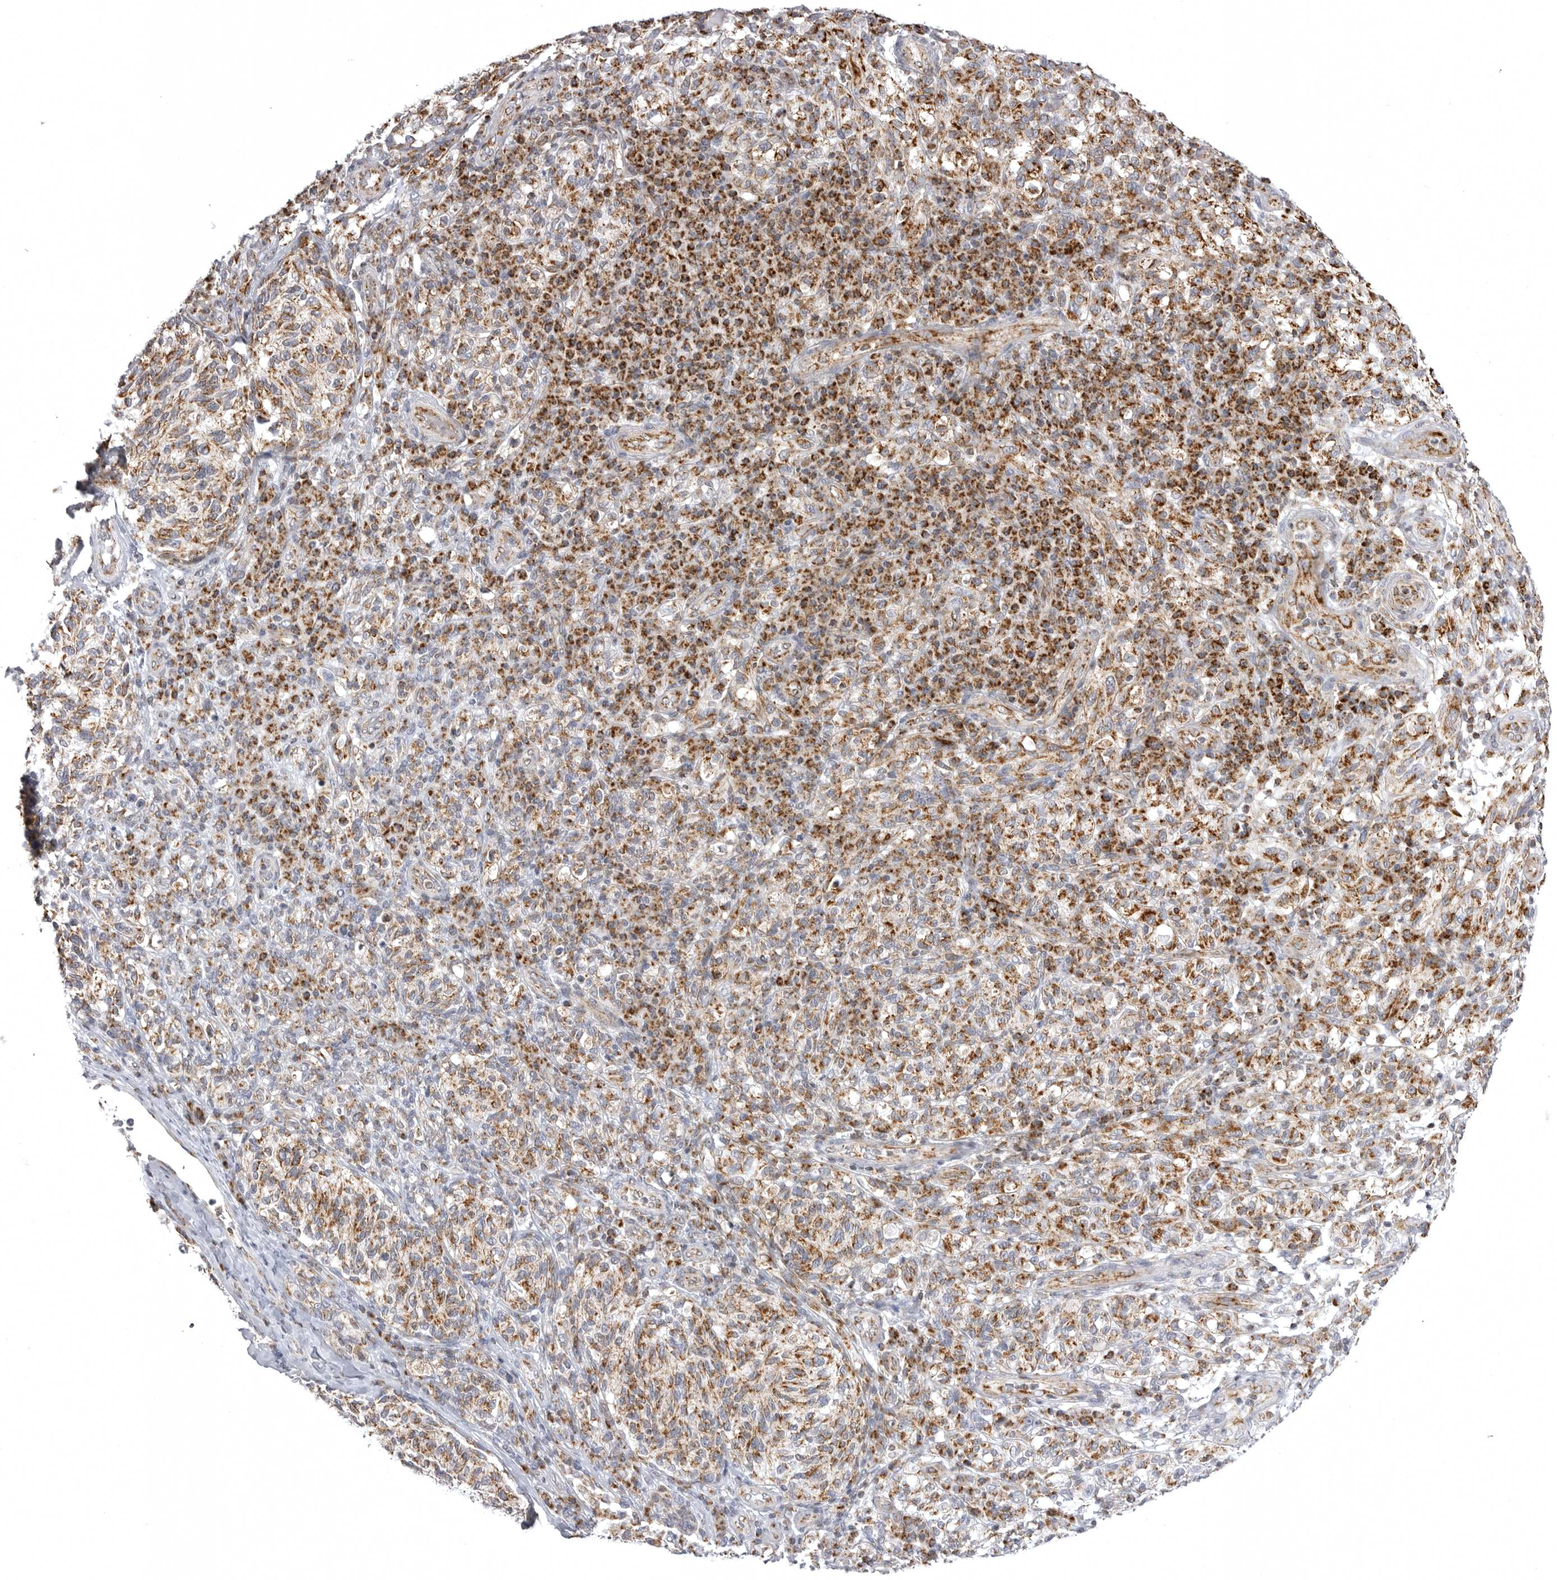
{"staining": {"intensity": "moderate", "quantity": ">75%", "location": "cytoplasmic/membranous"}, "tissue": "melanoma", "cell_type": "Tumor cells", "image_type": "cancer", "snomed": [{"axis": "morphology", "description": "Malignant melanoma, NOS"}, {"axis": "topography", "description": "Skin"}], "caption": "Immunohistochemistry (IHC) histopathology image of melanoma stained for a protein (brown), which shows medium levels of moderate cytoplasmic/membranous expression in approximately >75% of tumor cells.", "gene": "TUFM", "patient": {"sex": "female", "age": 73}}